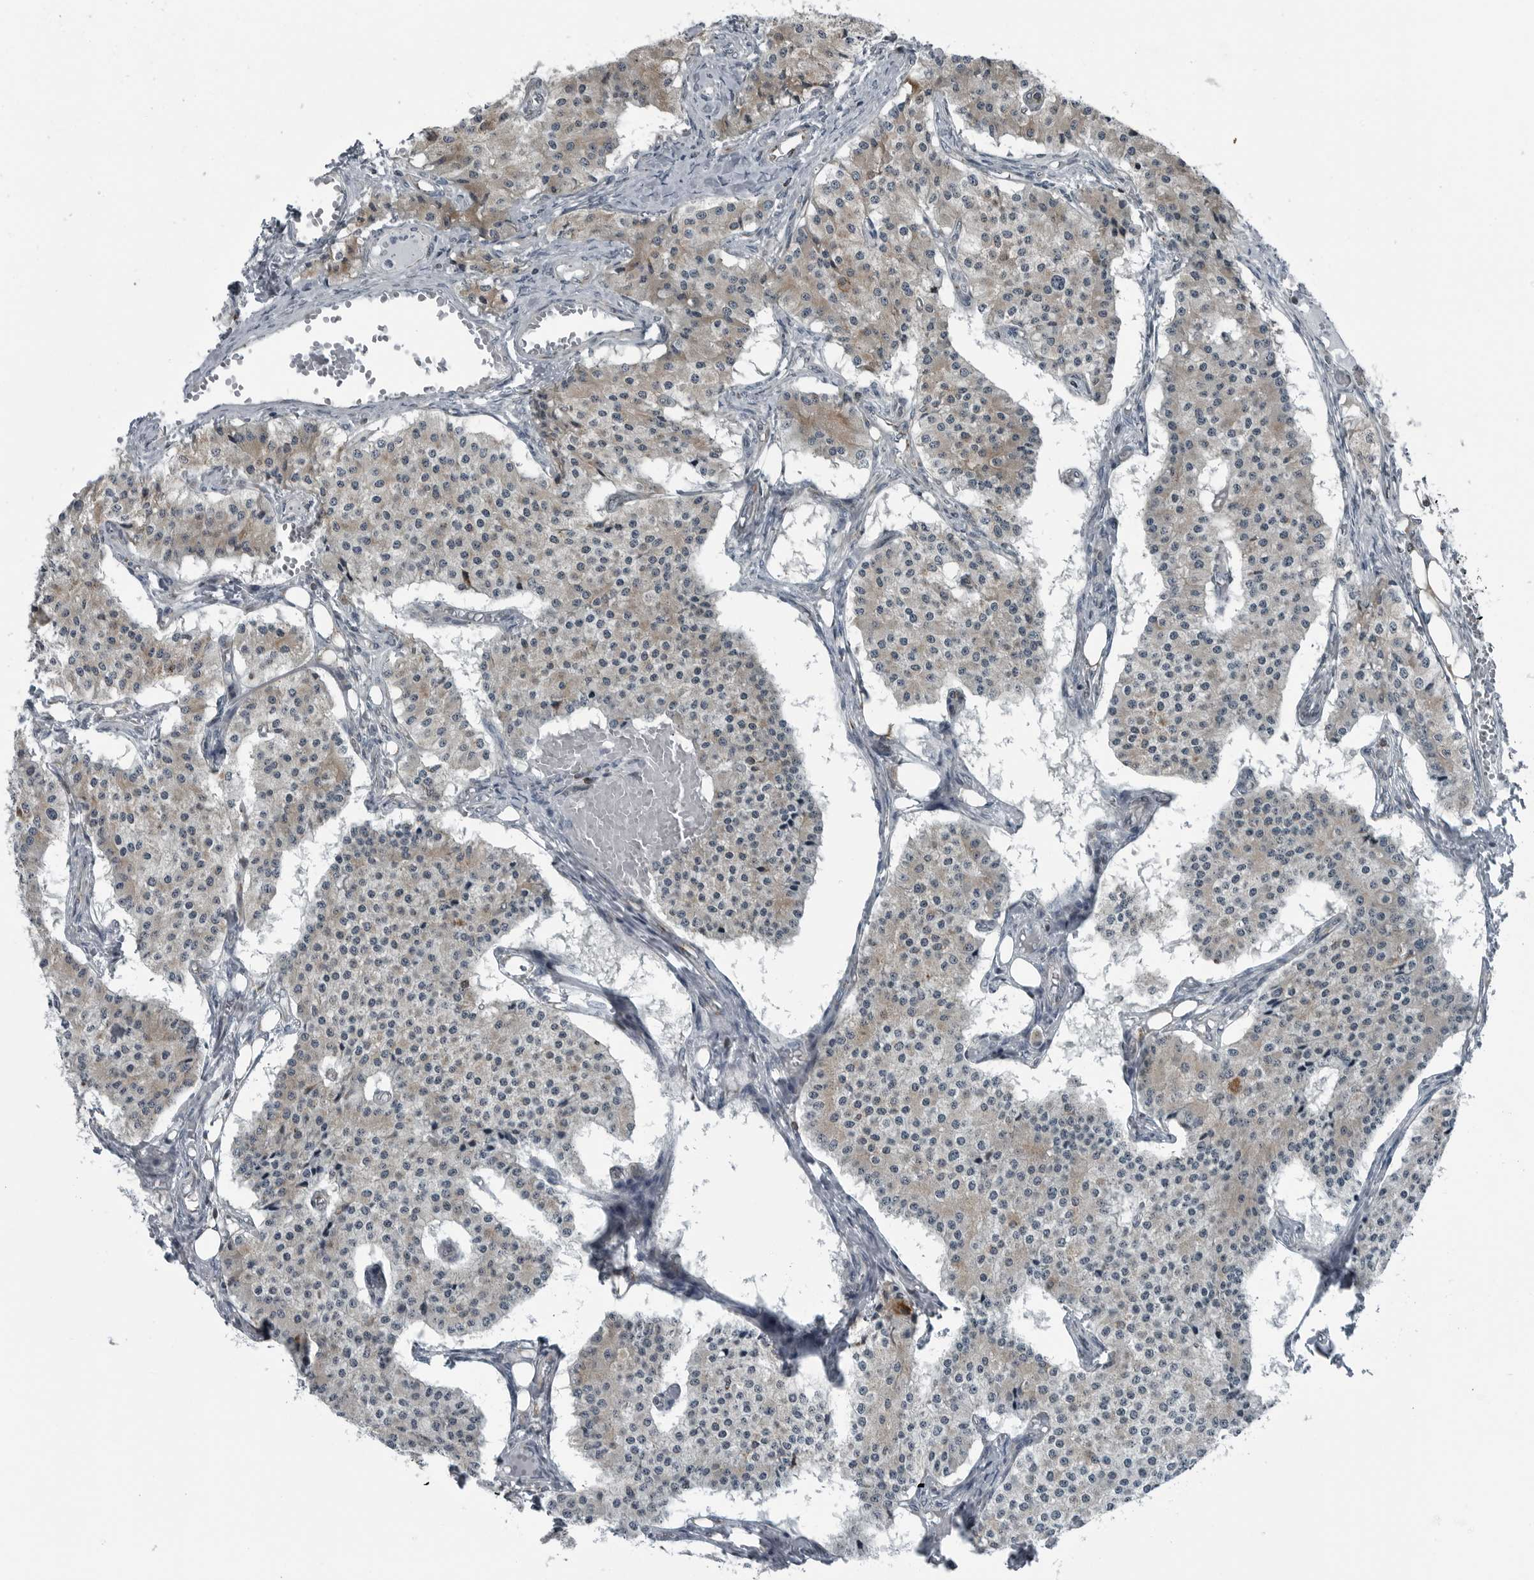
{"staining": {"intensity": "negative", "quantity": "none", "location": "none"}, "tissue": "carcinoid", "cell_type": "Tumor cells", "image_type": "cancer", "snomed": [{"axis": "morphology", "description": "Carcinoid, malignant, NOS"}, {"axis": "topography", "description": "Colon"}], "caption": "A histopathology image of human malignant carcinoid is negative for staining in tumor cells.", "gene": "GAK", "patient": {"sex": "female", "age": 52}}